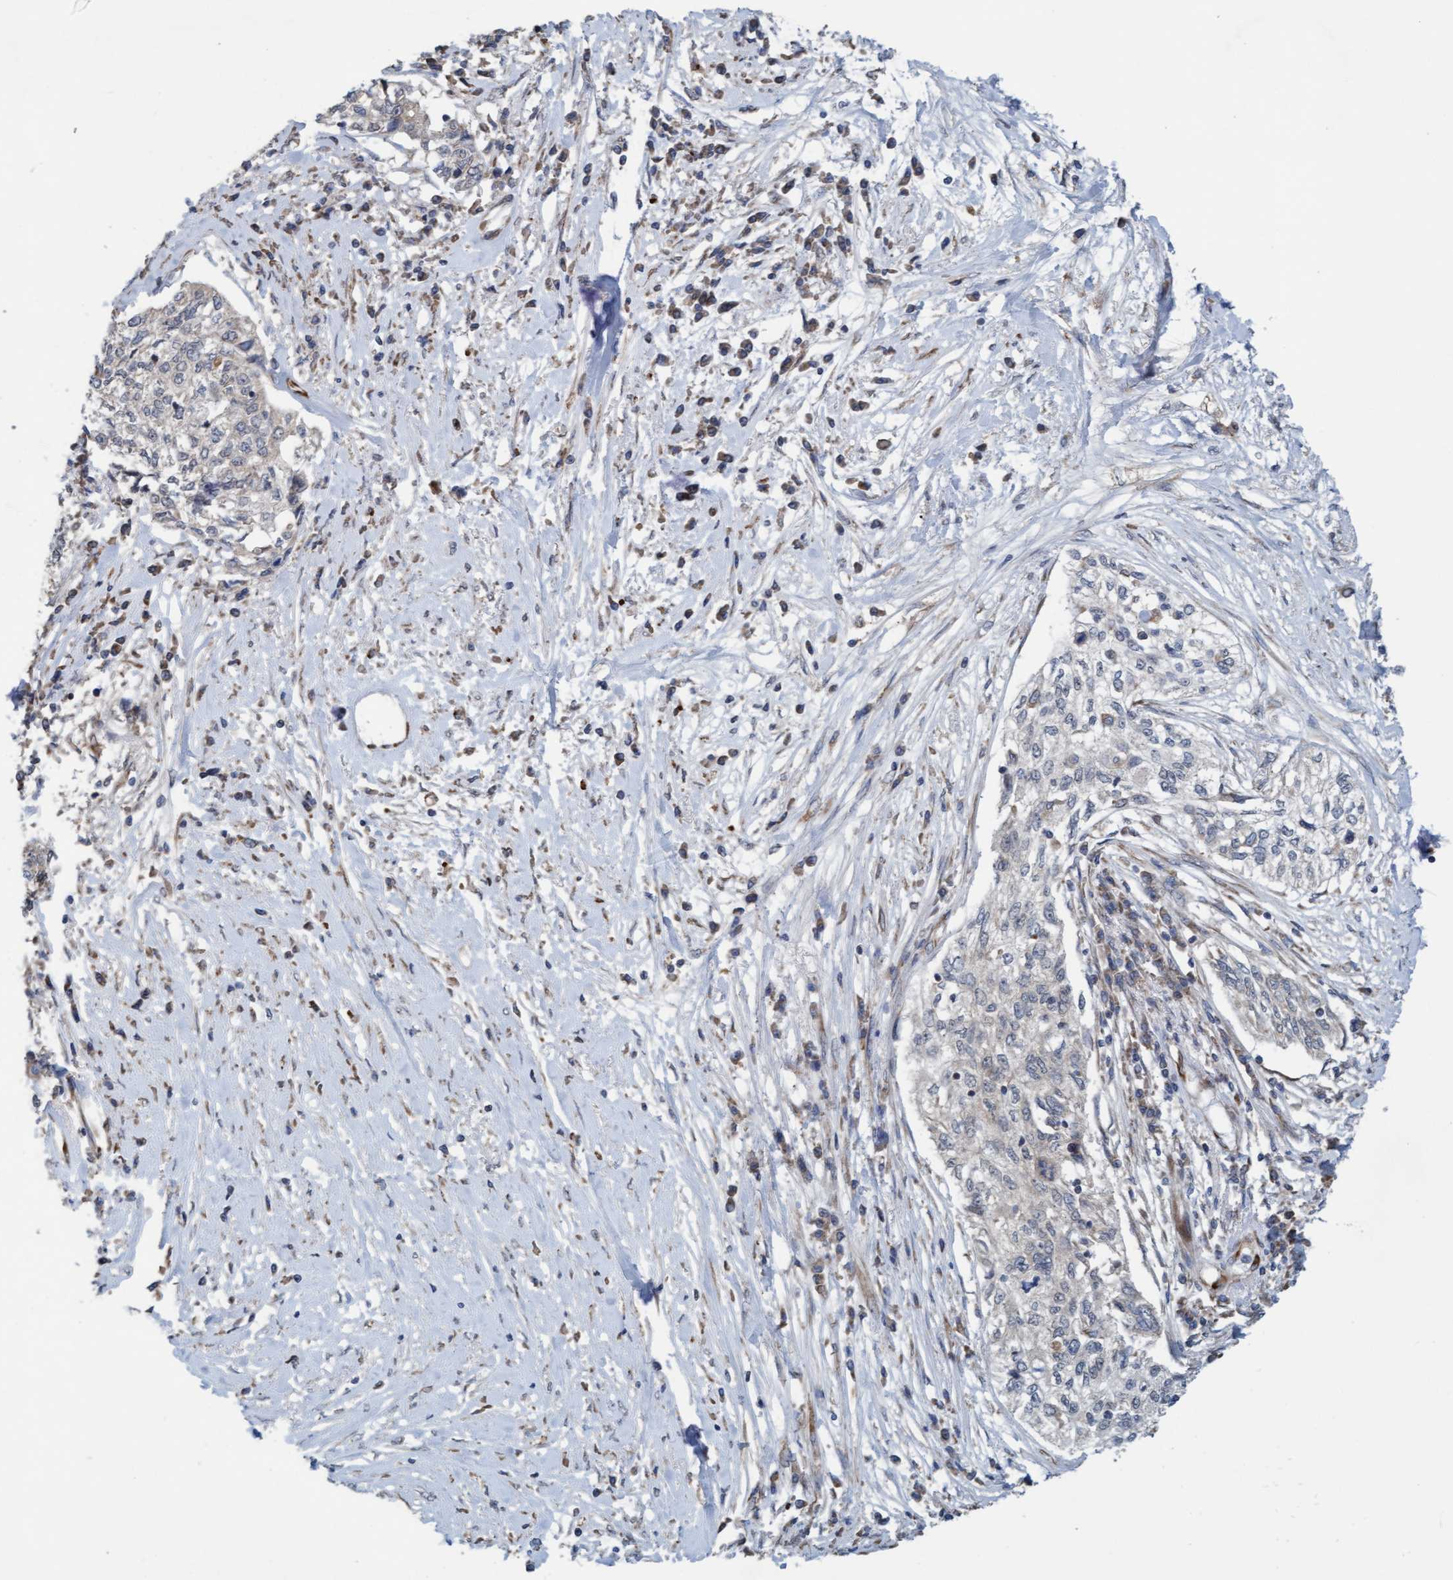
{"staining": {"intensity": "negative", "quantity": "none", "location": "none"}, "tissue": "cervical cancer", "cell_type": "Tumor cells", "image_type": "cancer", "snomed": [{"axis": "morphology", "description": "Squamous cell carcinoma, NOS"}, {"axis": "topography", "description": "Cervix"}], "caption": "Tumor cells show no significant staining in squamous cell carcinoma (cervical).", "gene": "ZNF566", "patient": {"sex": "female", "age": 57}}